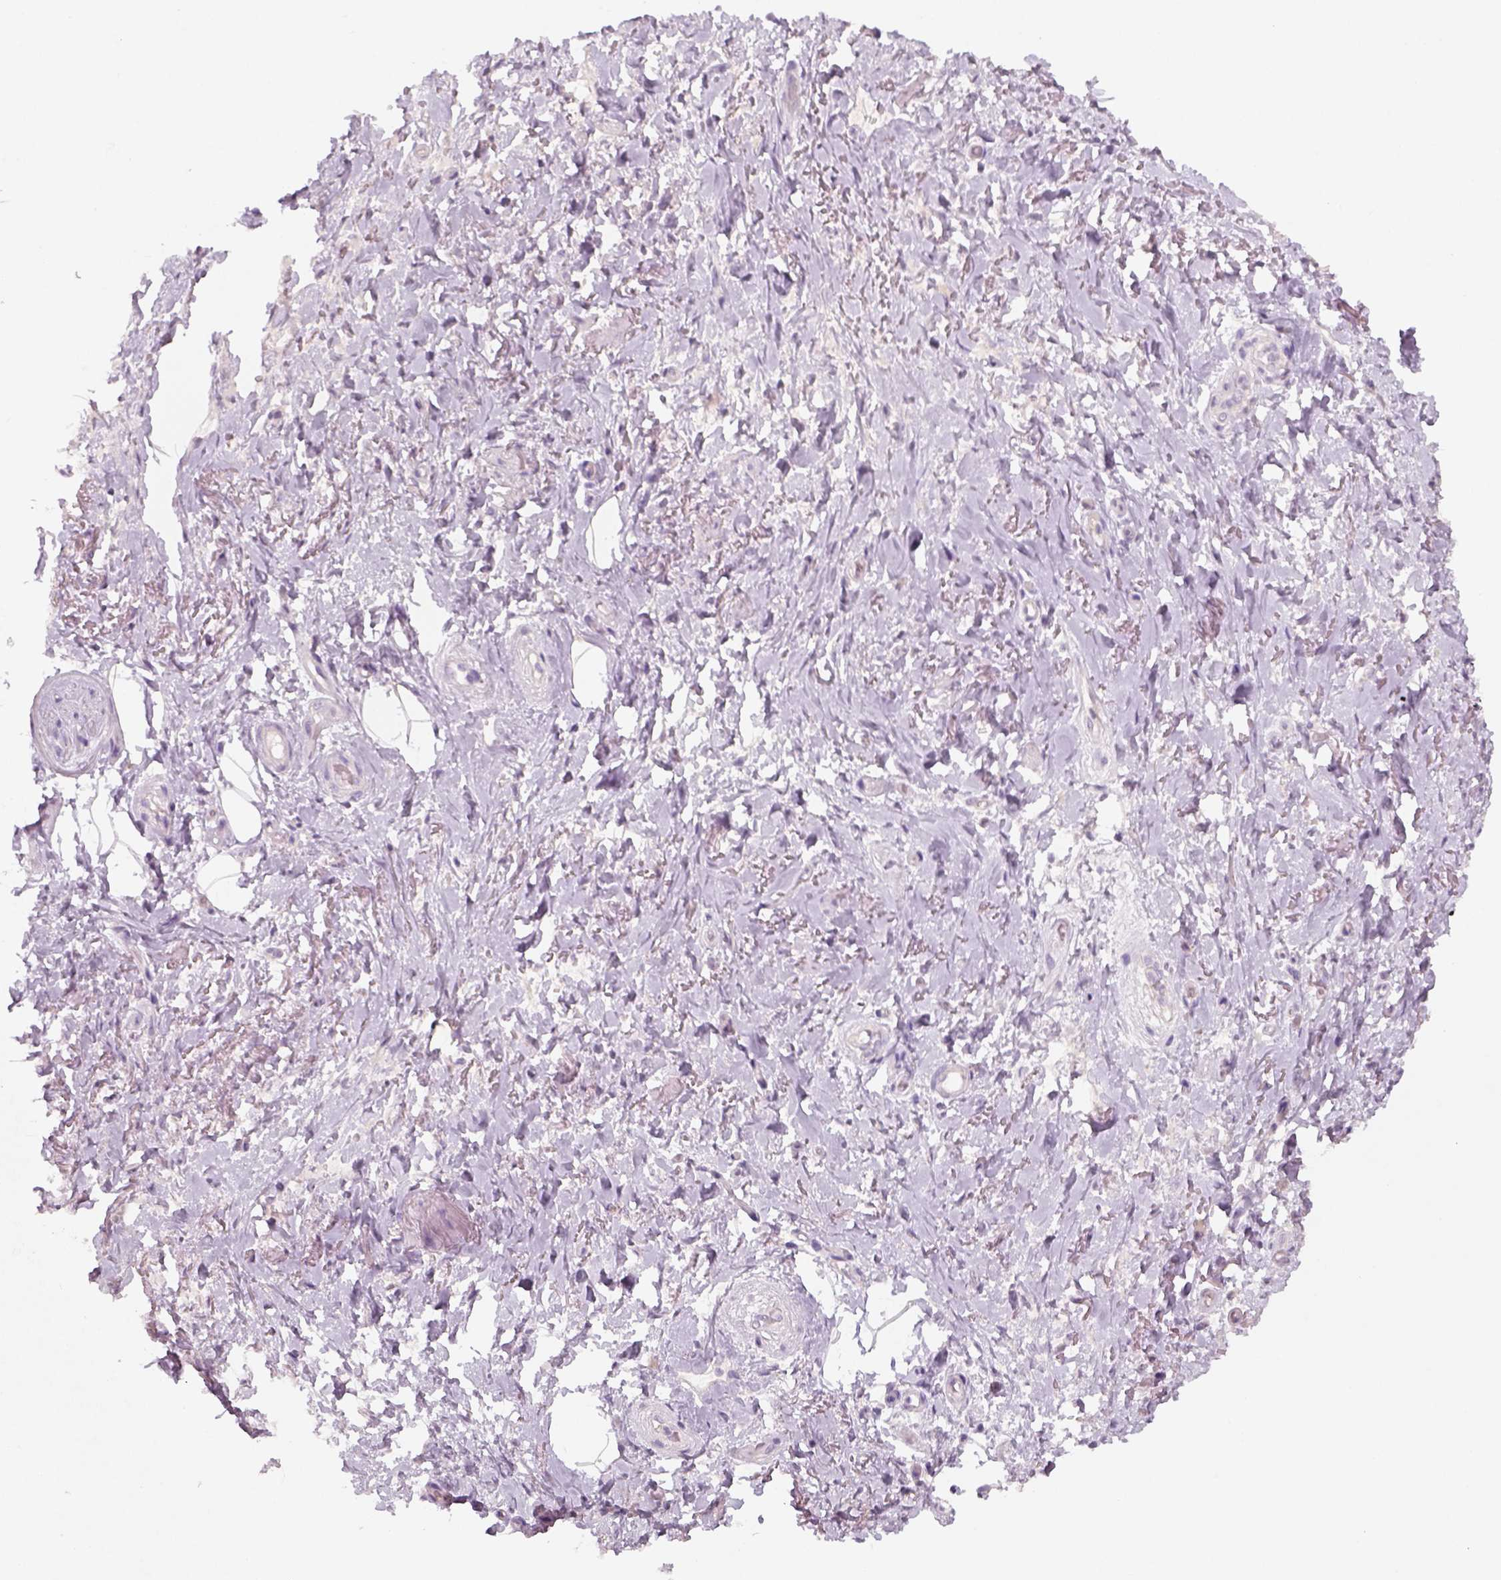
{"staining": {"intensity": "negative", "quantity": "none", "location": "none"}, "tissue": "adipose tissue", "cell_type": "Adipocytes", "image_type": "normal", "snomed": [{"axis": "morphology", "description": "Normal tissue, NOS"}, {"axis": "topography", "description": "Anal"}, {"axis": "topography", "description": "Peripheral nerve tissue"}], "caption": "Human adipose tissue stained for a protein using immunohistochemistry exhibits no expression in adipocytes.", "gene": "KRT25", "patient": {"sex": "male", "age": 53}}